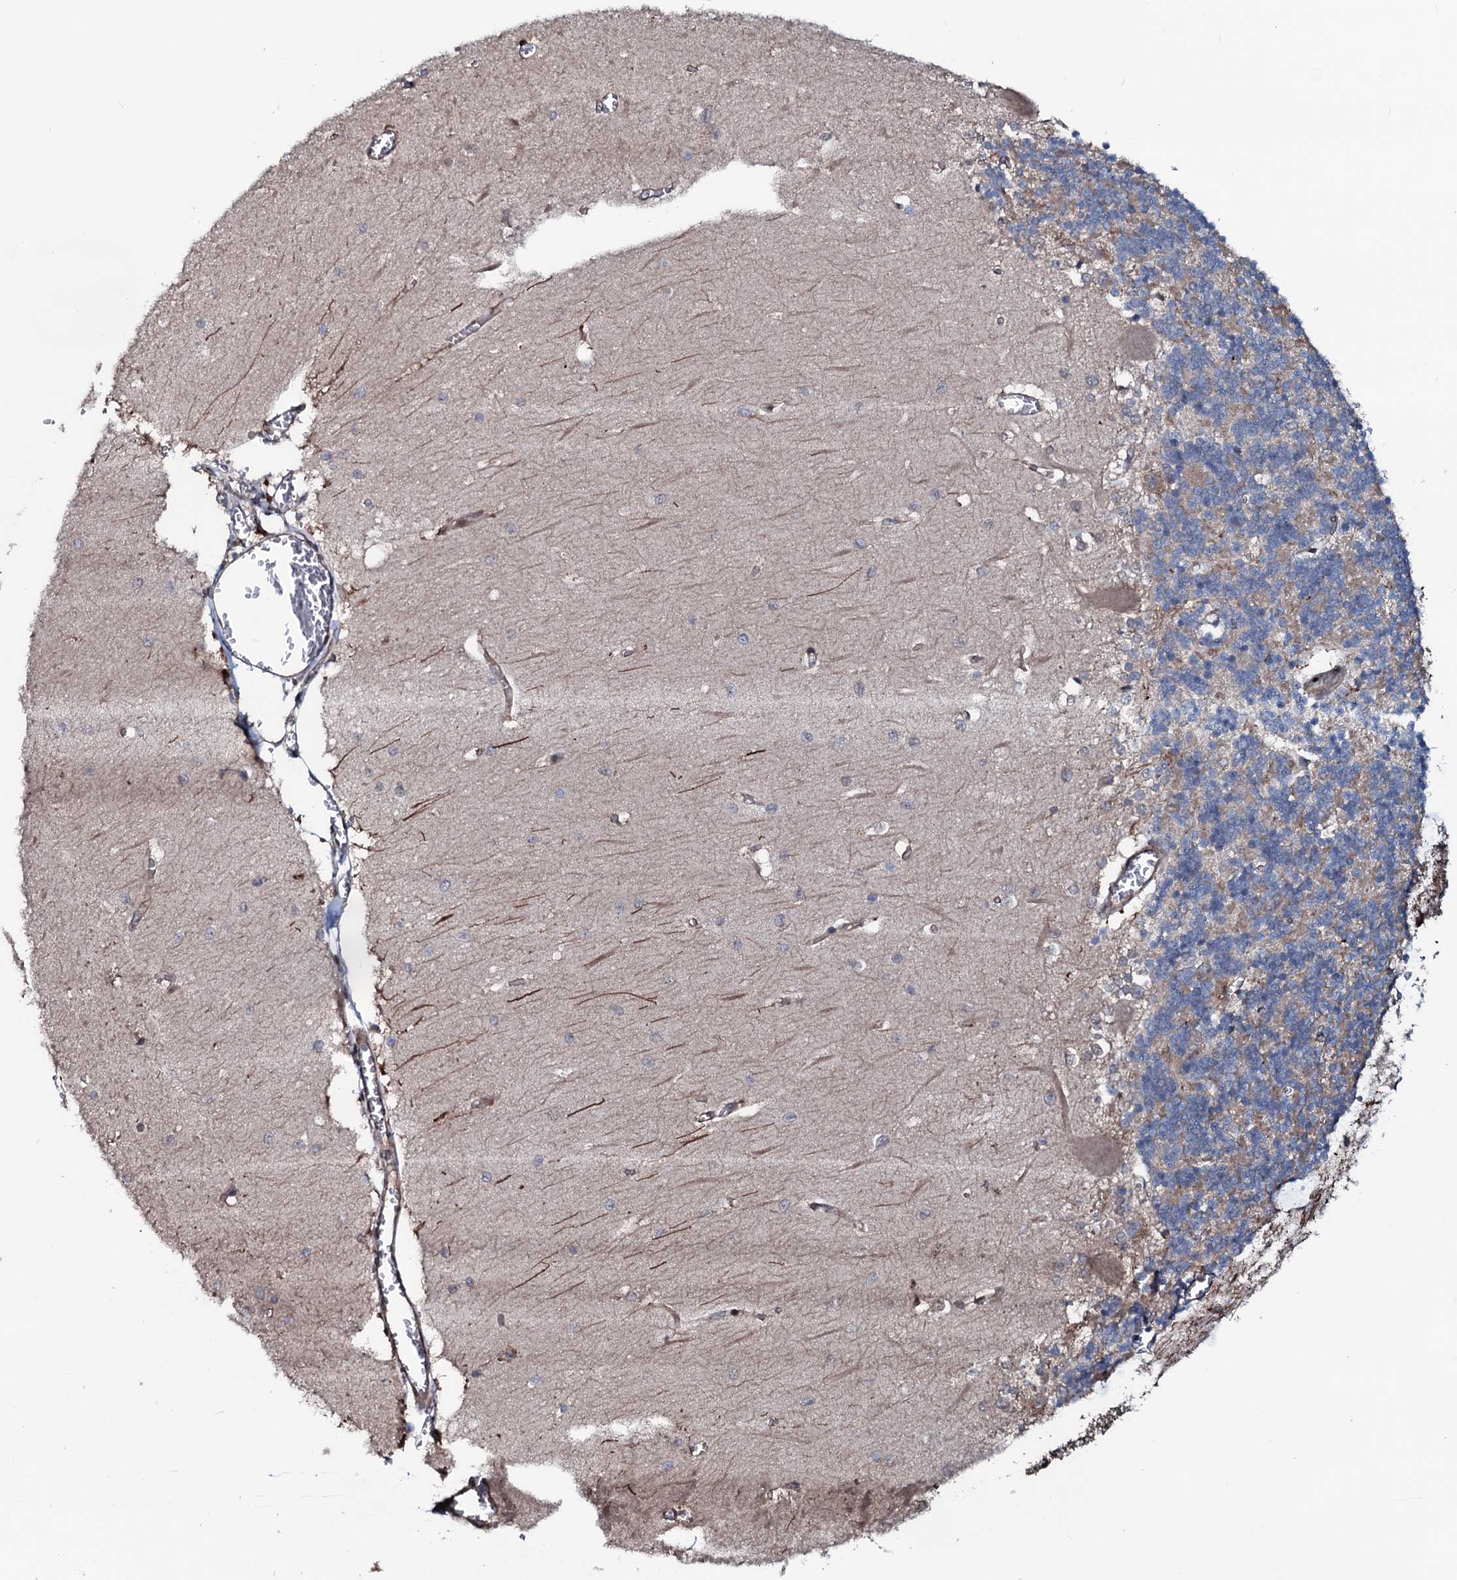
{"staining": {"intensity": "moderate", "quantity": "<25%", "location": "cytoplasmic/membranous"}, "tissue": "cerebellum", "cell_type": "Cells in granular layer", "image_type": "normal", "snomed": [{"axis": "morphology", "description": "Normal tissue, NOS"}, {"axis": "topography", "description": "Cerebellum"}], "caption": "Cerebellum stained with IHC exhibits moderate cytoplasmic/membranous staining in approximately <25% of cells in granular layer.", "gene": "OGFOD2", "patient": {"sex": "male", "age": 37}}